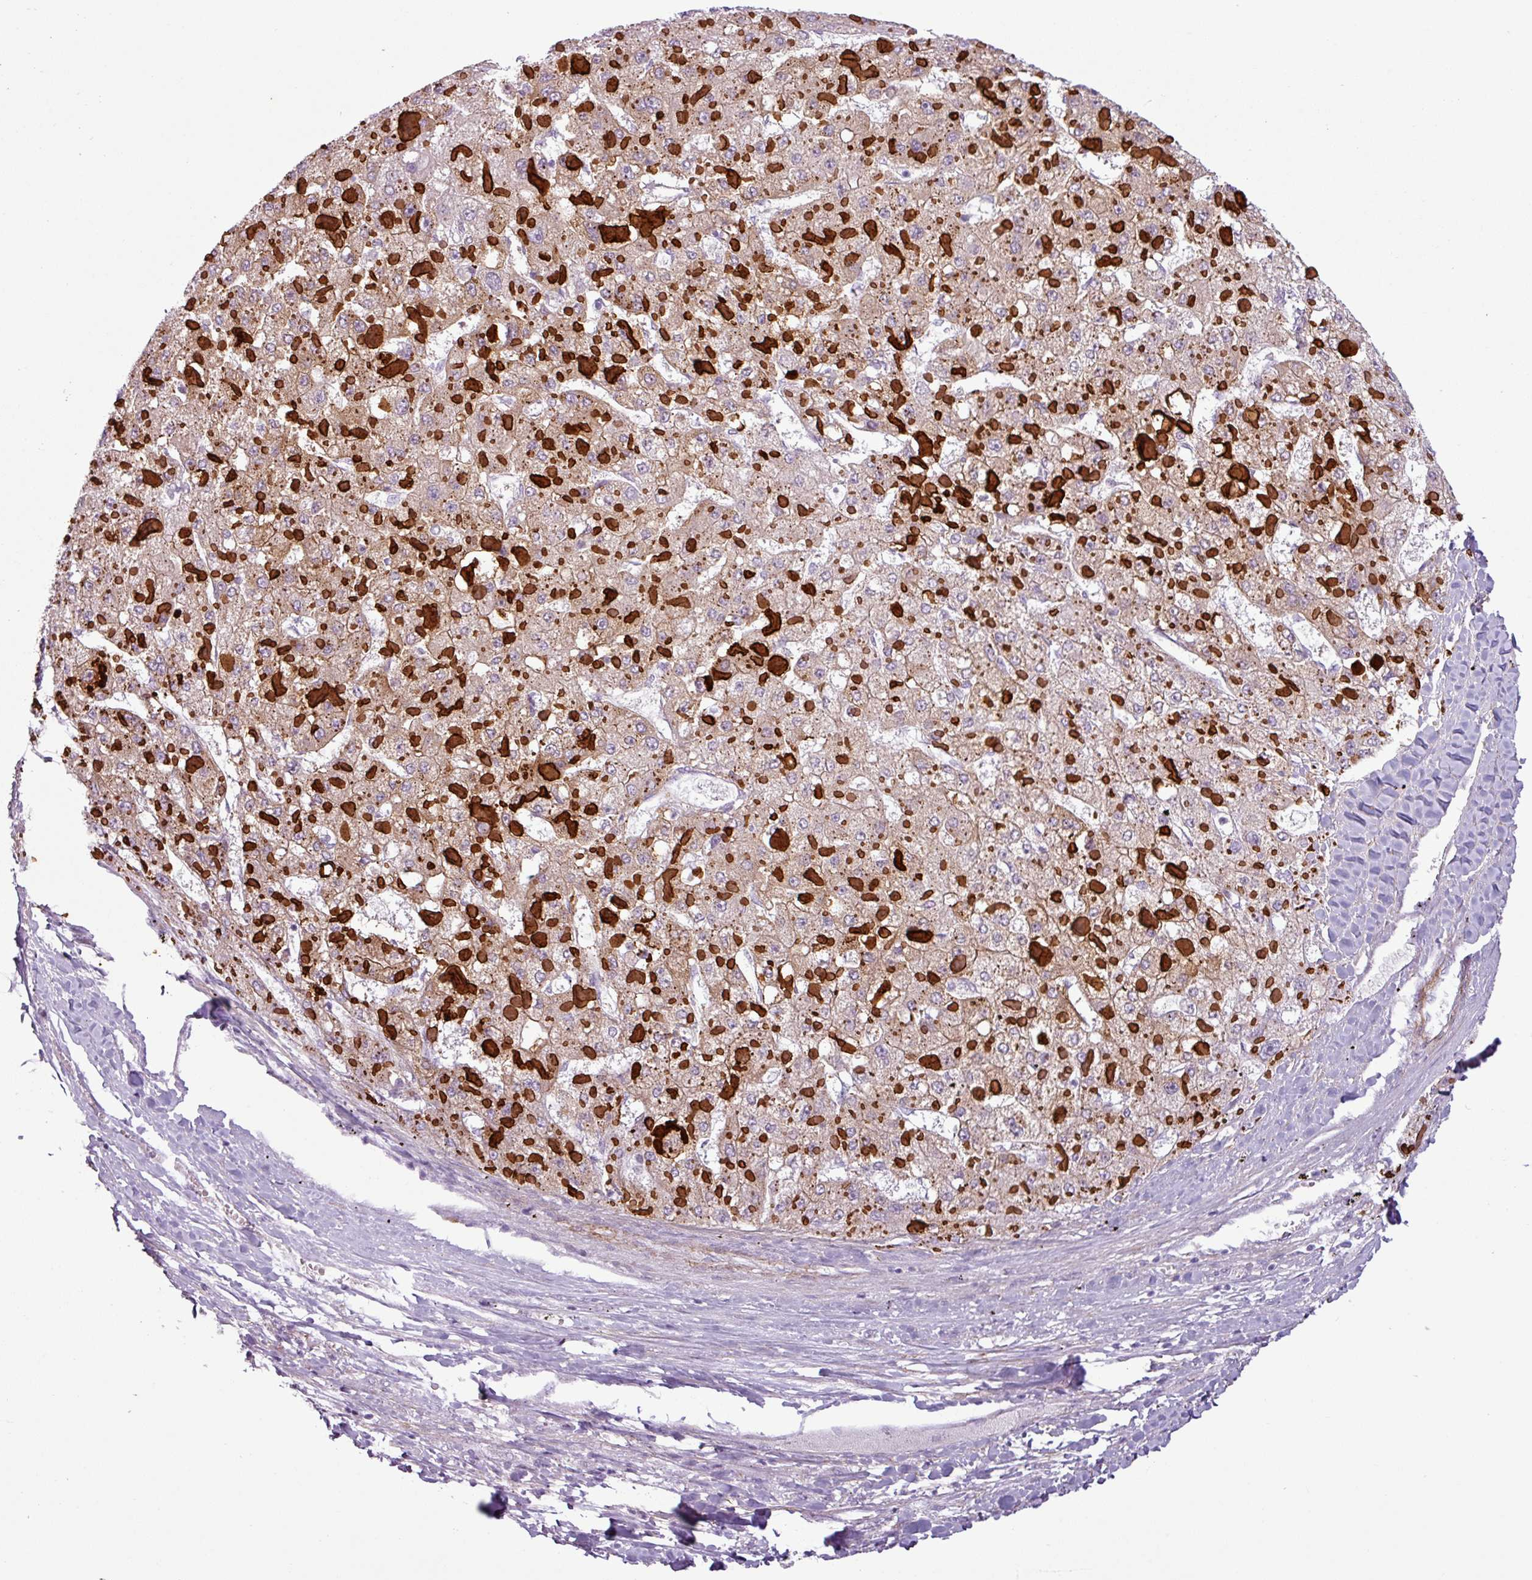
{"staining": {"intensity": "negative", "quantity": "none", "location": "none"}, "tissue": "liver cancer", "cell_type": "Tumor cells", "image_type": "cancer", "snomed": [{"axis": "morphology", "description": "Carcinoma, Hepatocellular, NOS"}, {"axis": "topography", "description": "Liver"}], "caption": "Immunohistochemistry of human liver cancer exhibits no staining in tumor cells.", "gene": "ATP10A", "patient": {"sex": "female", "age": 73}}